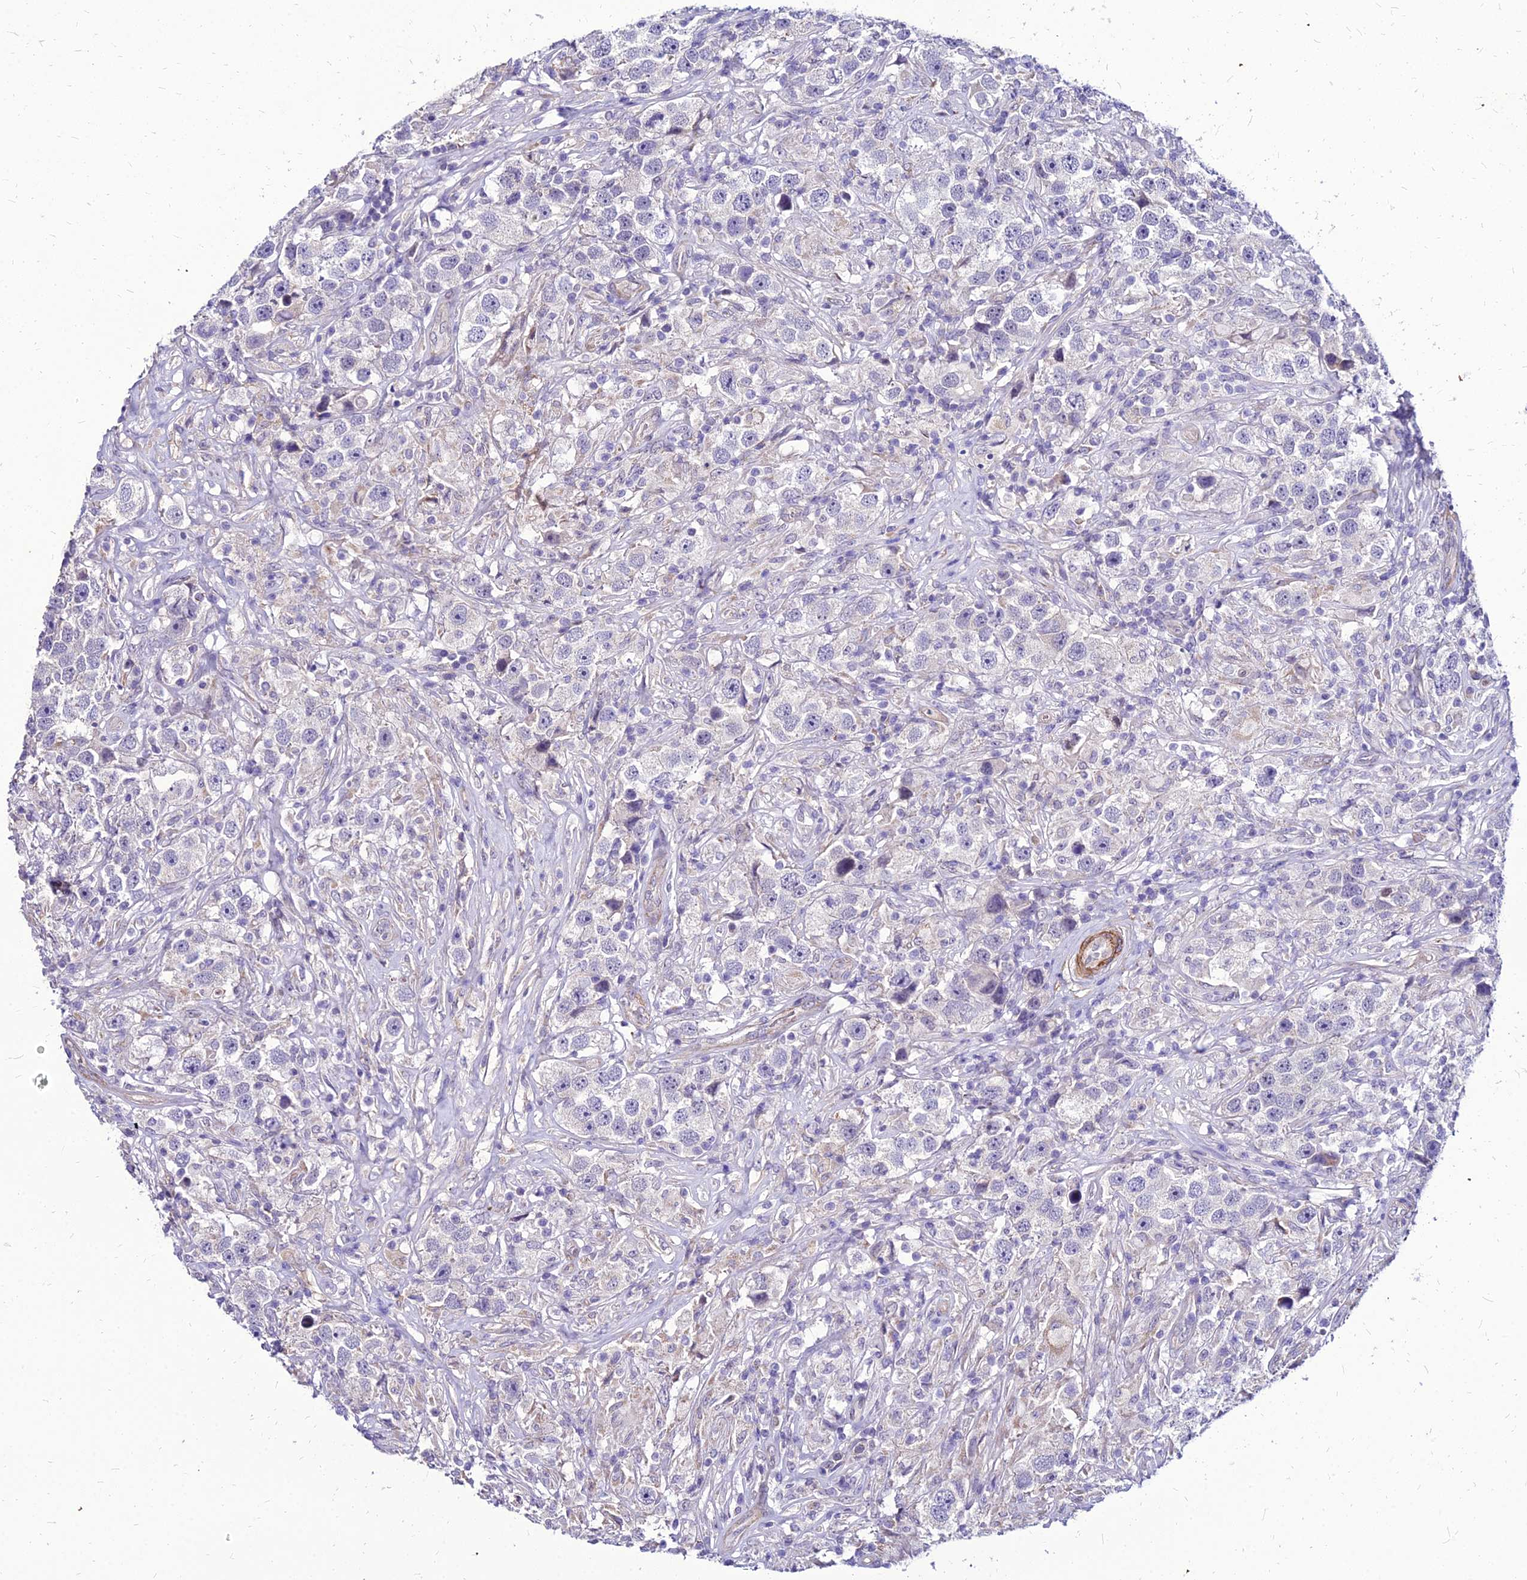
{"staining": {"intensity": "negative", "quantity": "none", "location": "none"}, "tissue": "testis cancer", "cell_type": "Tumor cells", "image_type": "cancer", "snomed": [{"axis": "morphology", "description": "Seminoma, NOS"}, {"axis": "topography", "description": "Testis"}], "caption": "The image exhibits no staining of tumor cells in testis seminoma.", "gene": "YEATS2", "patient": {"sex": "male", "age": 49}}